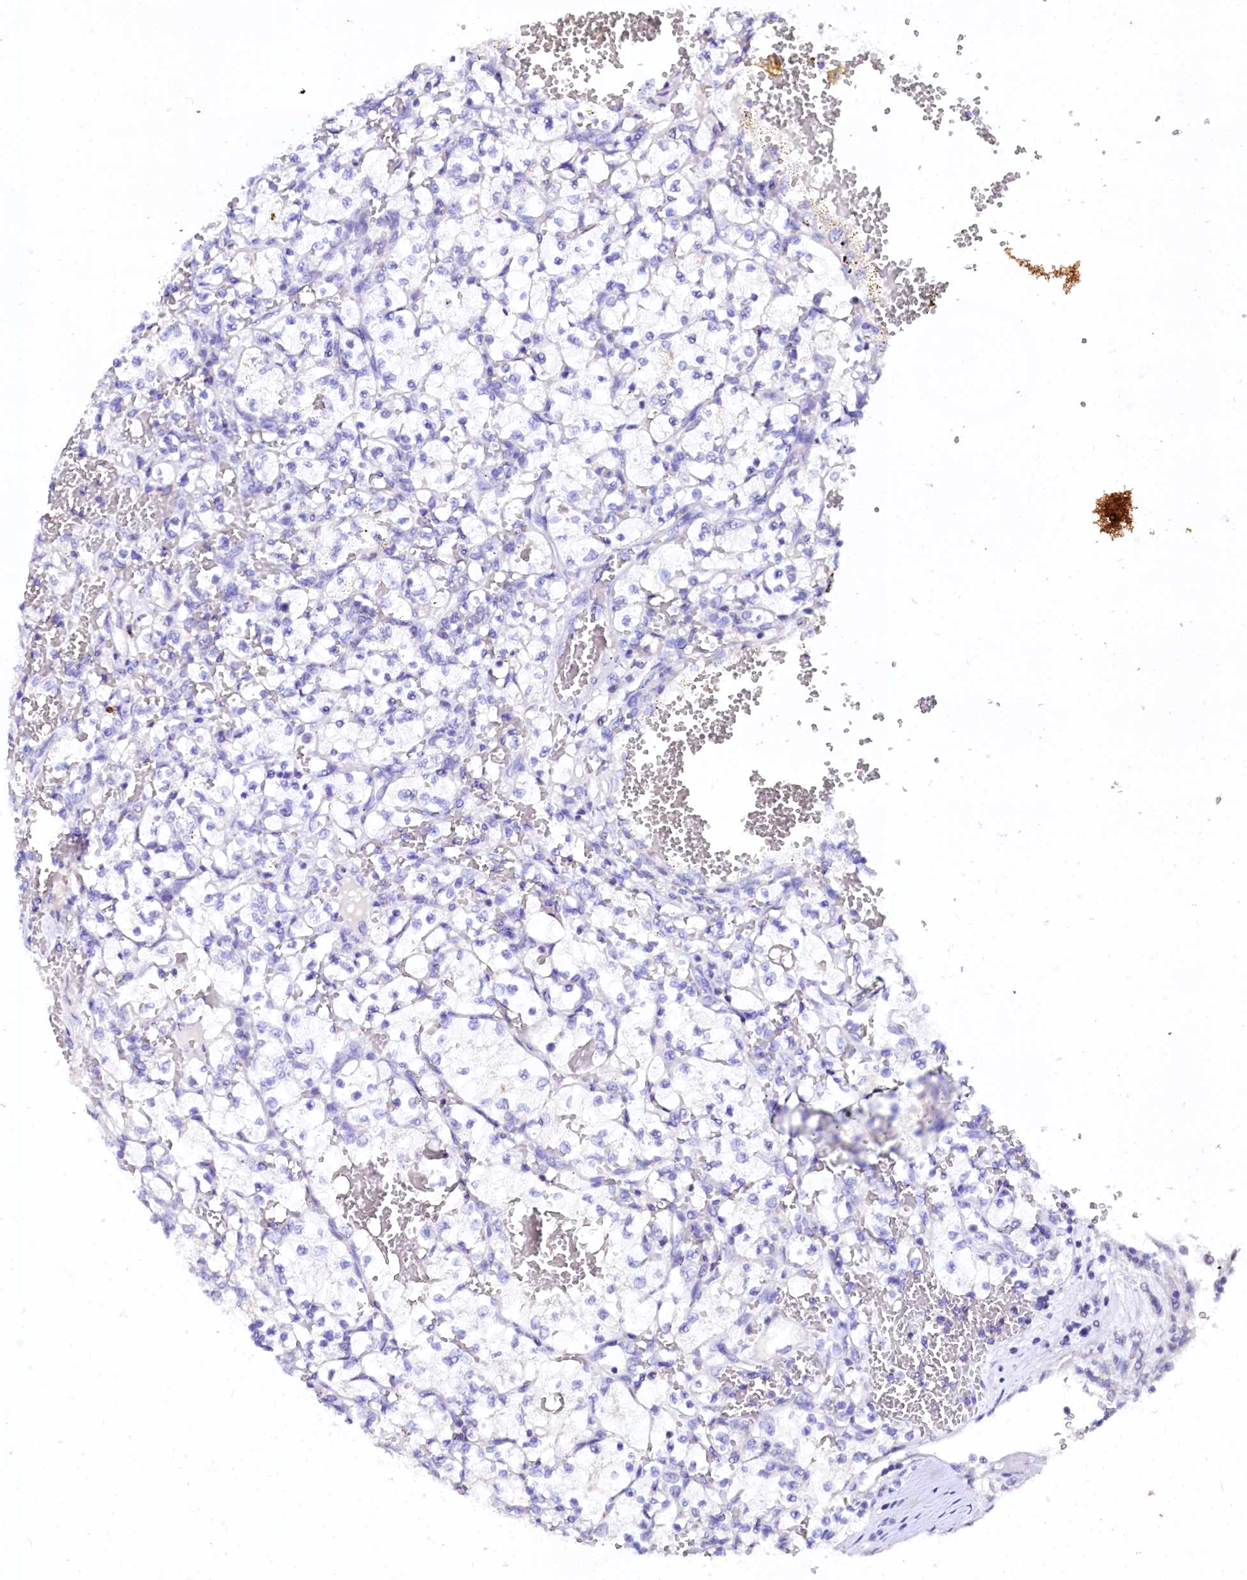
{"staining": {"intensity": "negative", "quantity": "none", "location": "none"}, "tissue": "renal cancer", "cell_type": "Tumor cells", "image_type": "cancer", "snomed": [{"axis": "morphology", "description": "Adenocarcinoma, NOS"}, {"axis": "topography", "description": "Kidney"}], "caption": "Adenocarcinoma (renal) was stained to show a protein in brown. There is no significant expression in tumor cells. (DAB (3,3'-diaminobenzidine) immunohistochemistry (IHC) with hematoxylin counter stain).", "gene": "NALF1", "patient": {"sex": "female", "age": 69}}